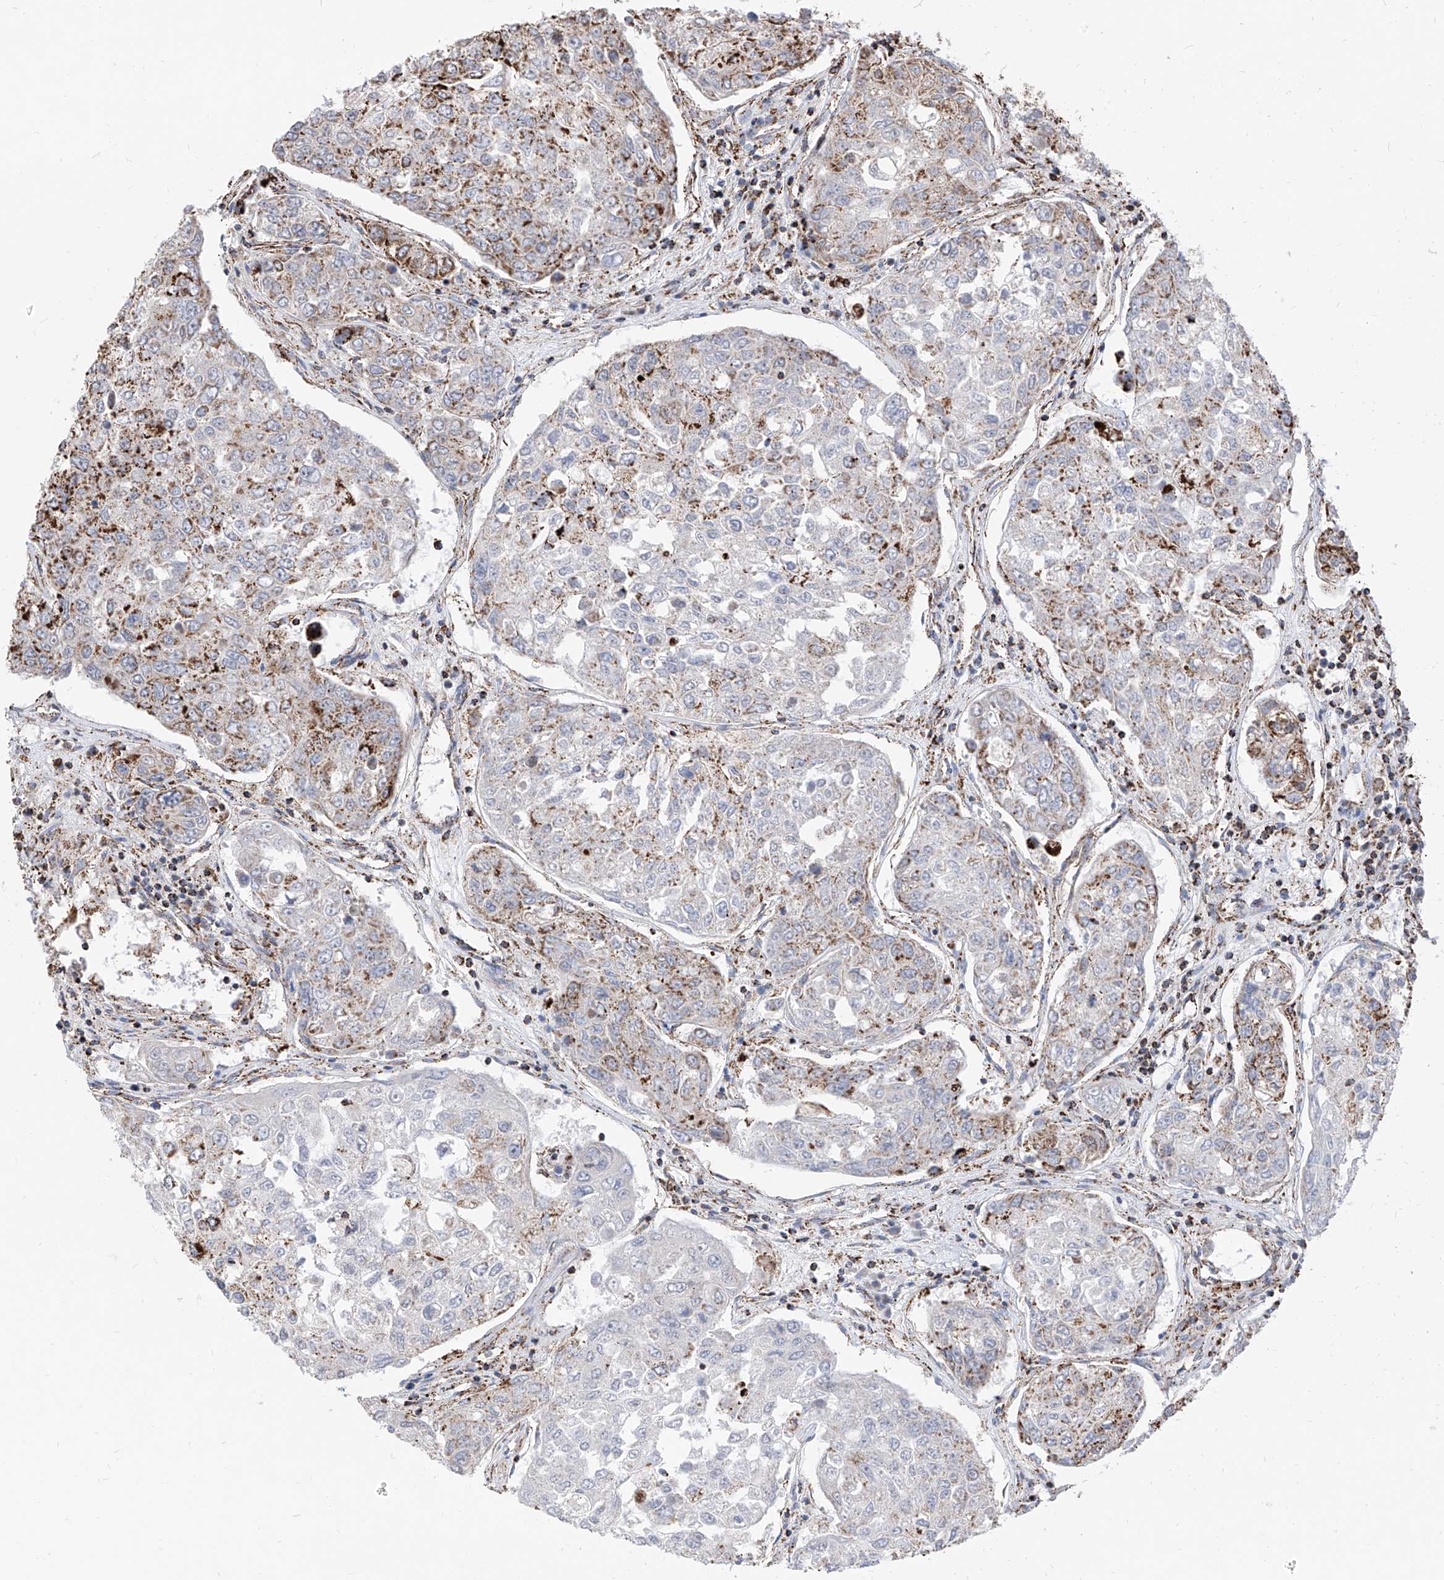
{"staining": {"intensity": "strong", "quantity": "25%-75%", "location": "cytoplasmic/membranous"}, "tissue": "urothelial cancer", "cell_type": "Tumor cells", "image_type": "cancer", "snomed": [{"axis": "morphology", "description": "Urothelial carcinoma, High grade"}, {"axis": "topography", "description": "Lymph node"}, {"axis": "topography", "description": "Urinary bladder"}], "caption": "High-magnification brightfield microscopy of high-grade urothelial carcinoma stained with DAB (brown) and counterstained with hematoxylin (blue). tumor cells exhibit strong cytoplasmic/membranous positivity is appreciated in about25%-75% of cells. (brown staining indicates protein expression, while blue staining denotes nuclei).", "gene": "COX5B", "patient": {"sex": "male", "age": 51}}